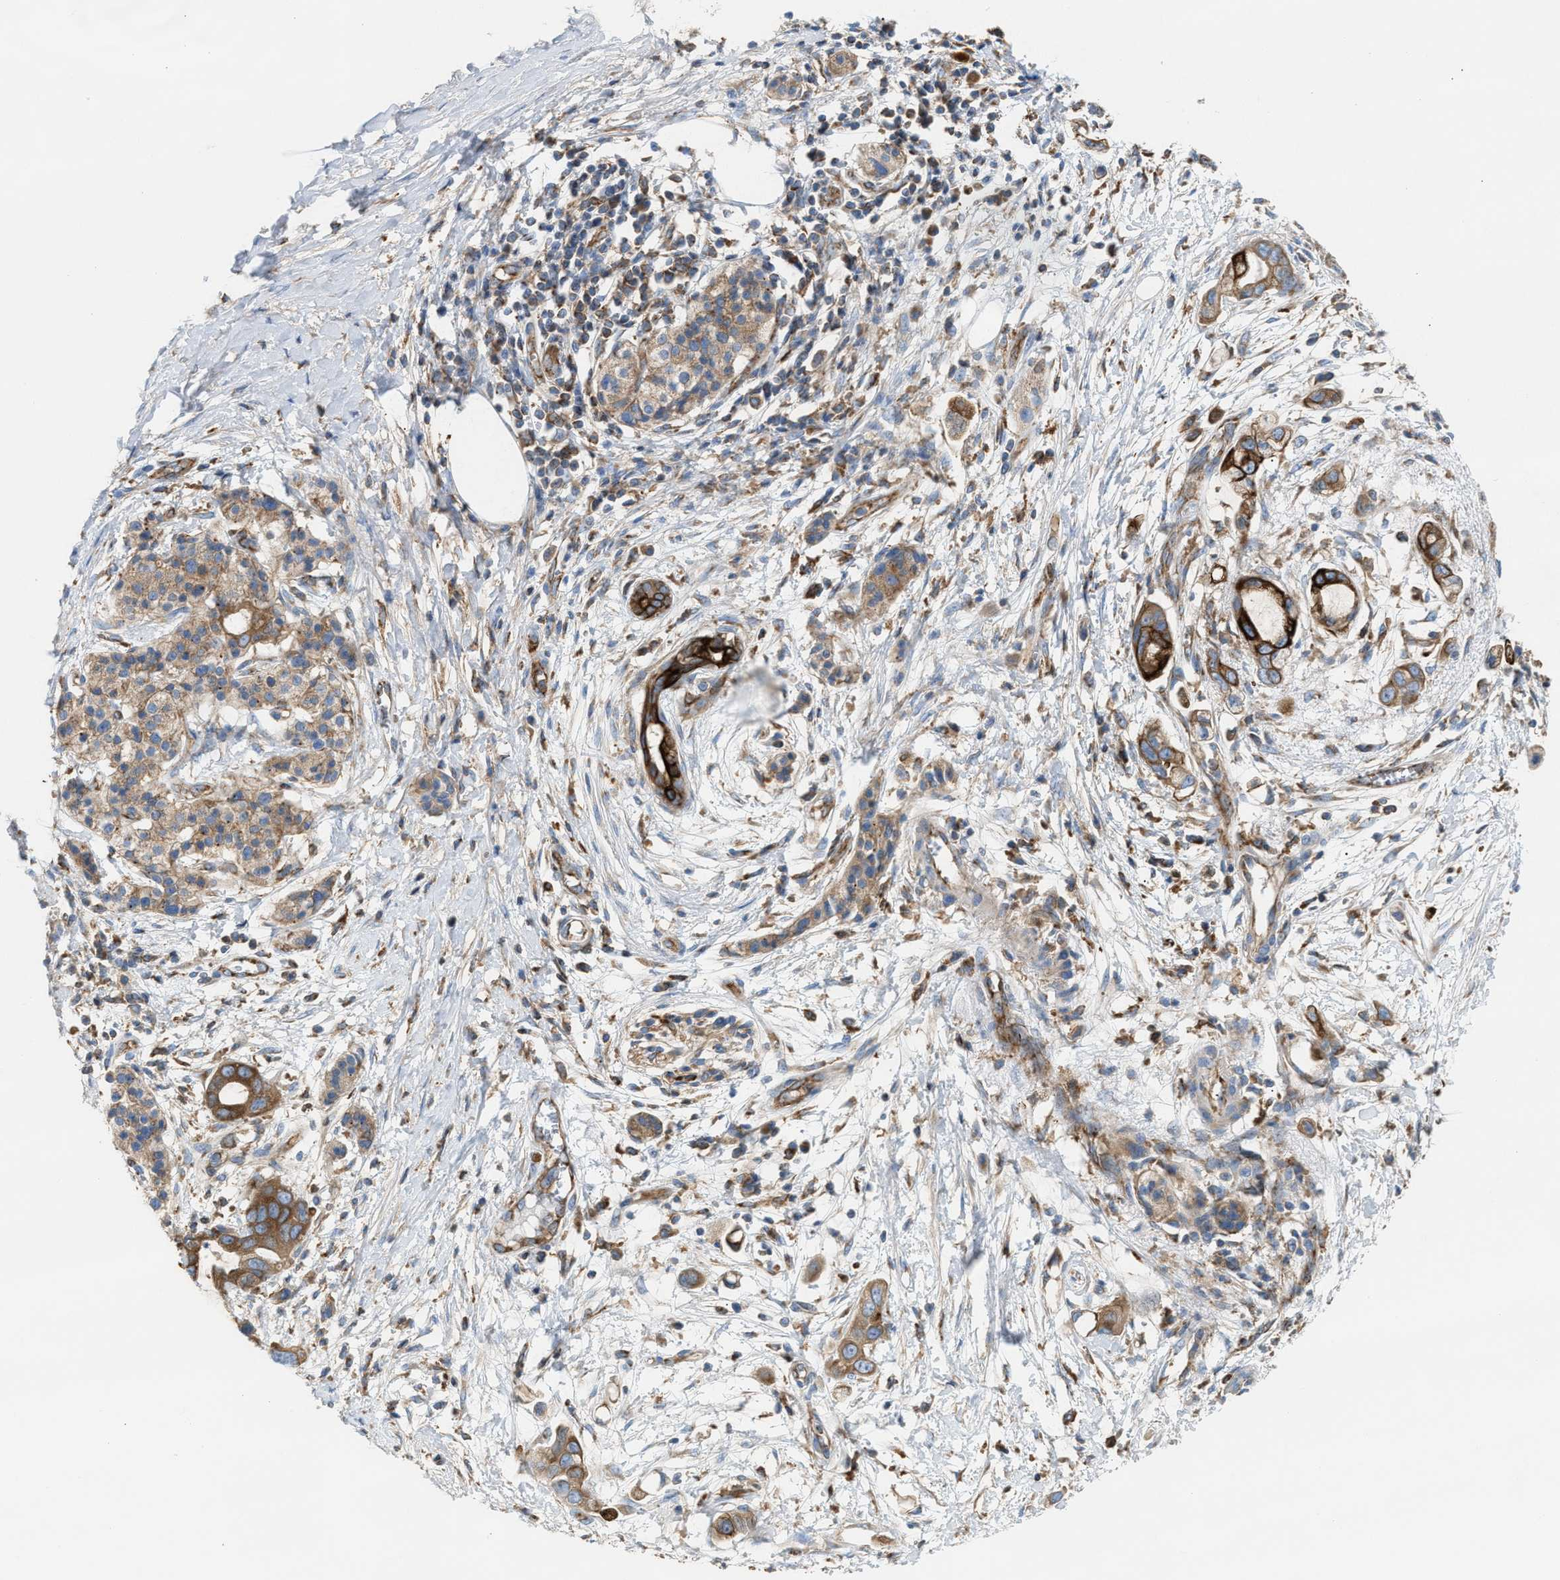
{"staining": {"intensity": "moderate", "quantity": ">75%", "location": "cytoplasmic/membranous"}, "tissue": "pancreatic cancer", "cell_type": "Tumor cells", "image_type": "cancer", "snomed": [{"axis": "morphology", "description": "Adenocarcinoma, NOS"}, {"axis": "topography", "description": "Pancreas"}], "caption": "The photomicrograph exhibits immunohistochemical staining of adenocarcinoma (pancreatic). There is moderate cytoplasmic/membranous expression is present in about >75% of tumor cells.", "gene": "TBC1D15", "patient": {"sex": "male", "age": 59}}